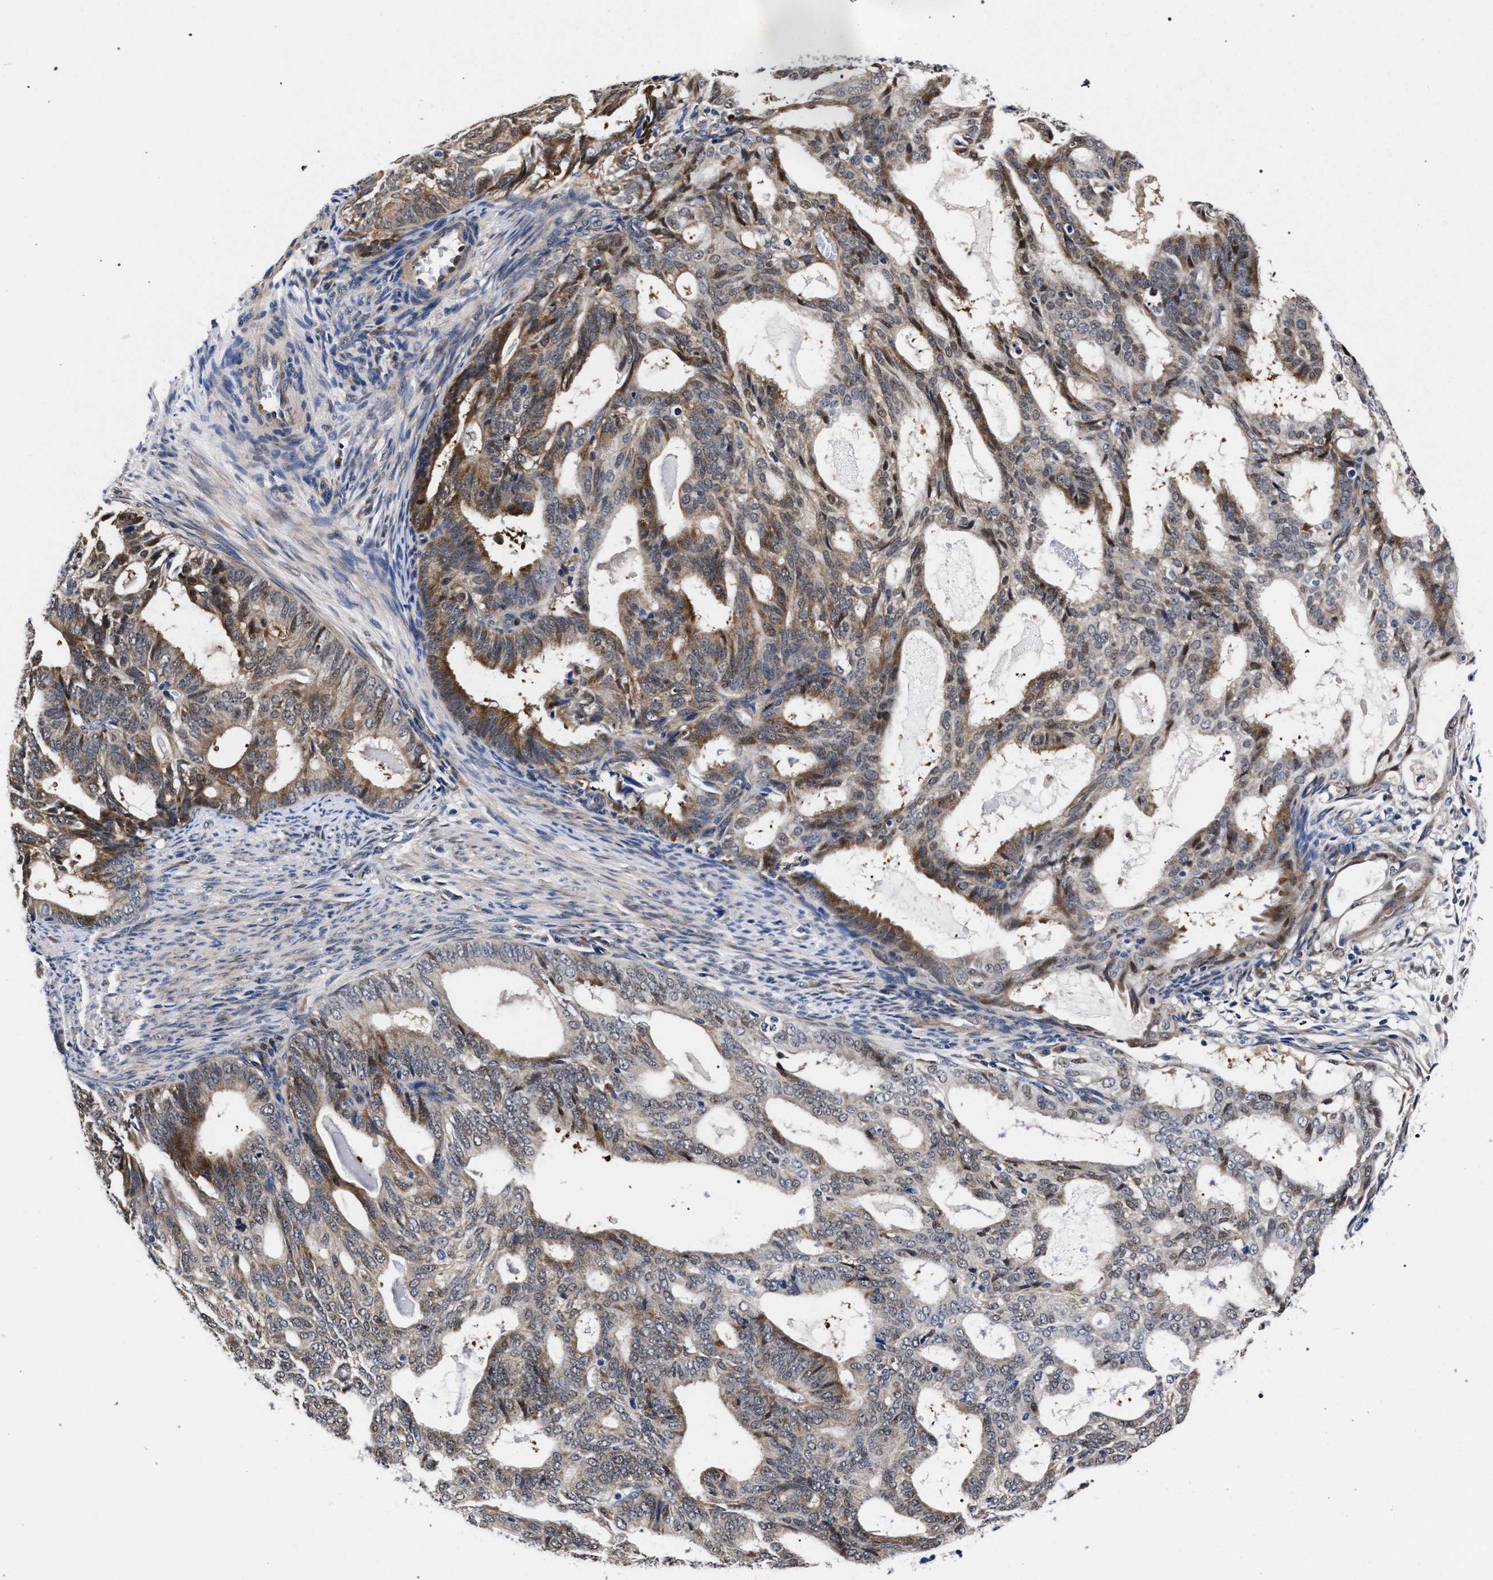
{"staining": {"intensity": "moderate", "quantity": "25%-75%", "location": "cytoplasmic/membranous"}, "tissue": "endometrial cancer", "cell_type": "Tumor cells", "image_type": "cancer", "snomed": [{"axis": "morphology", "description": "Adenocarcinoma, NOS"}, {"axis": "topography", "description": "Endometrium"}], "caption": "Immunohistochemistry (IHC) staining of endometrial cancer, which displays medium levels of moderate cytoplasmic/membranous staining in about 25%-75% of tumor cells indicating moderate cytoplasmic/membranous protein positivity. The staining was performed using DAB (3,3'-diaminobenzidine) (brown) for protein detection and nuclei were counterstained in hematoxylin (blue).", "gene": "ZNF462", "patient": {"sex": "female", "age": 58}}